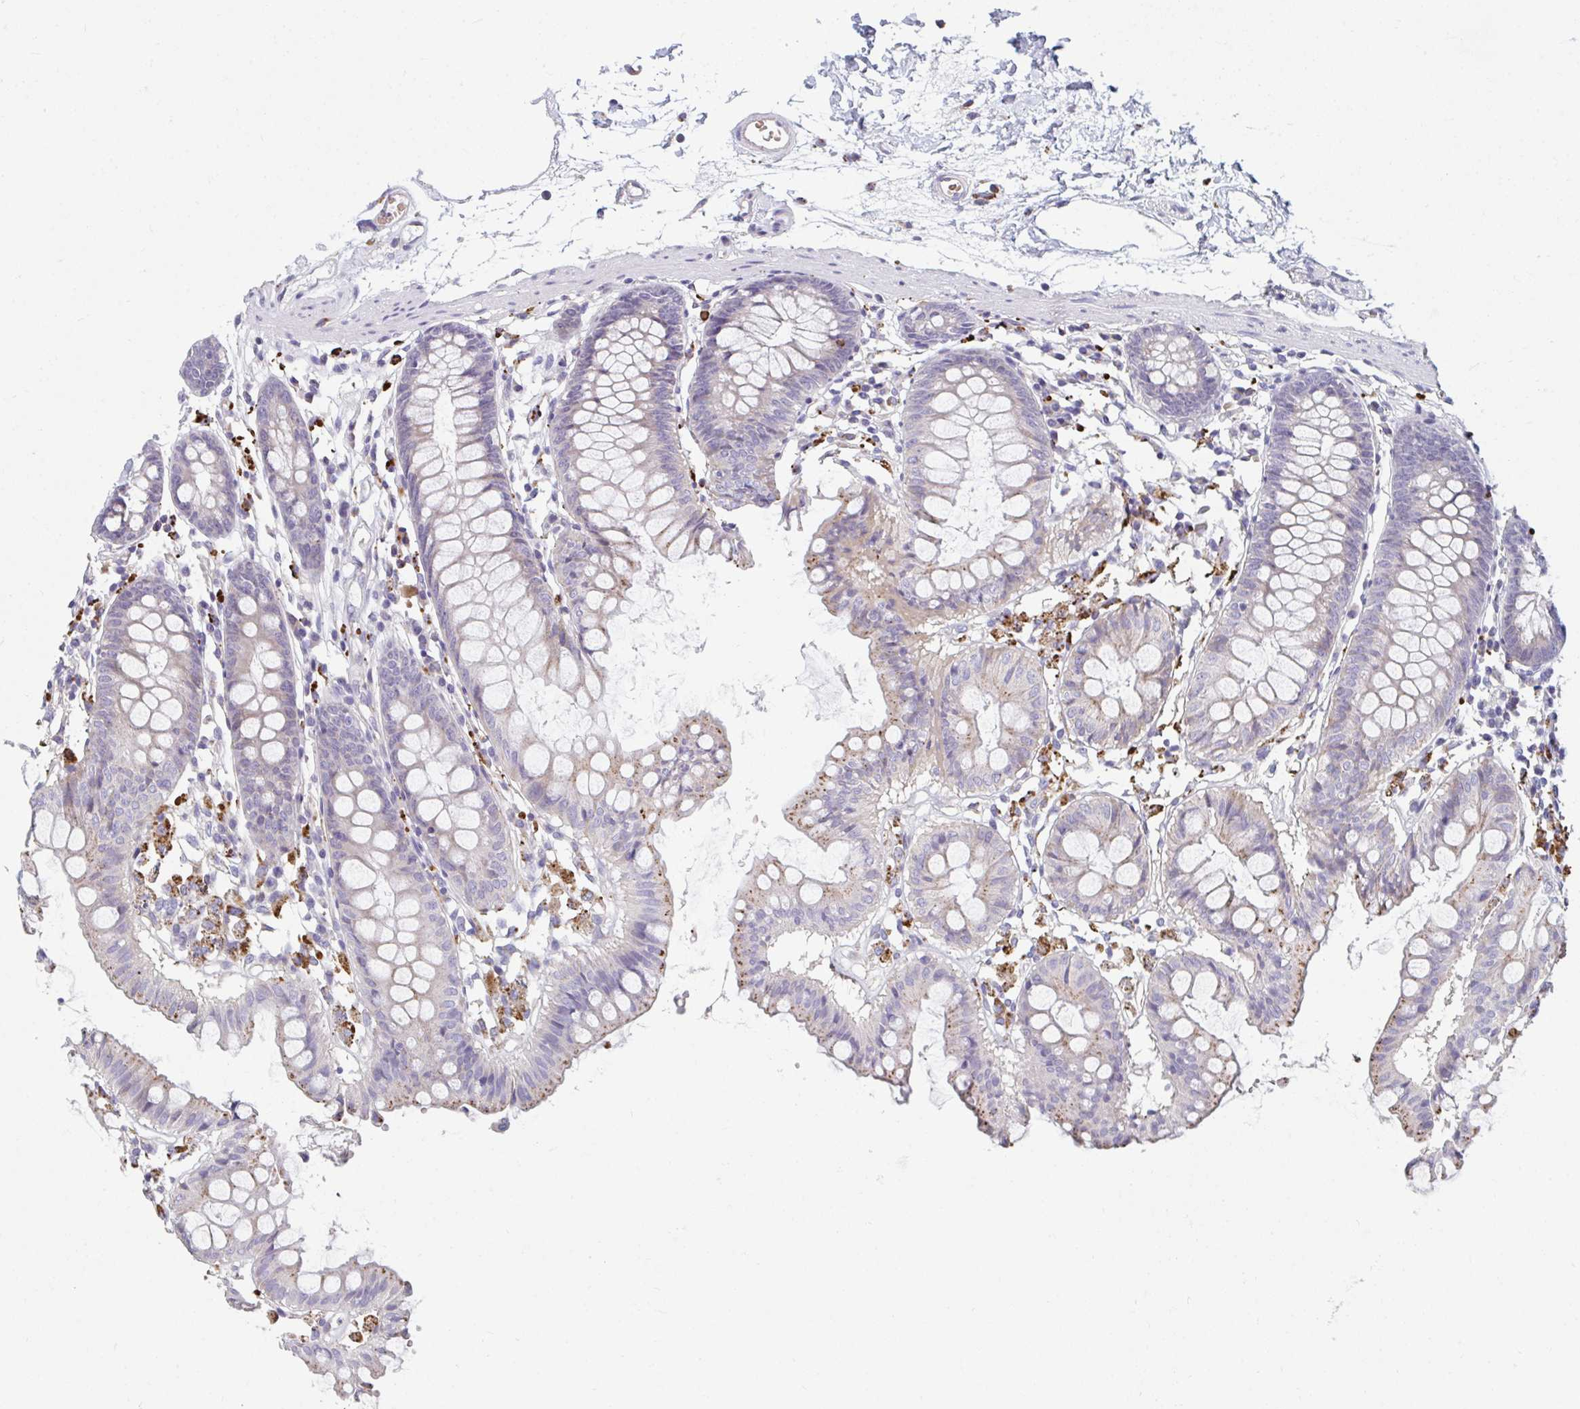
{"staining": {"intensity": "negative", "quantity": "none", "location": "none"}, "tissue": "colon", "cell_type": "Endothelial cells", "image_type": "normal", "snomed": [{"axis": "morphology", "description": "Normal tissue, NOS"}, {"axis": "topography", "description": "Colon"}], "caption": "A micrograph of human colon is negative for staining in endothelial cells. (Immunohistochemistry, brightfield microscopy, high magnification).", "gene": "EIF1AD", "patient": {"sex": "female", "age": 84}}